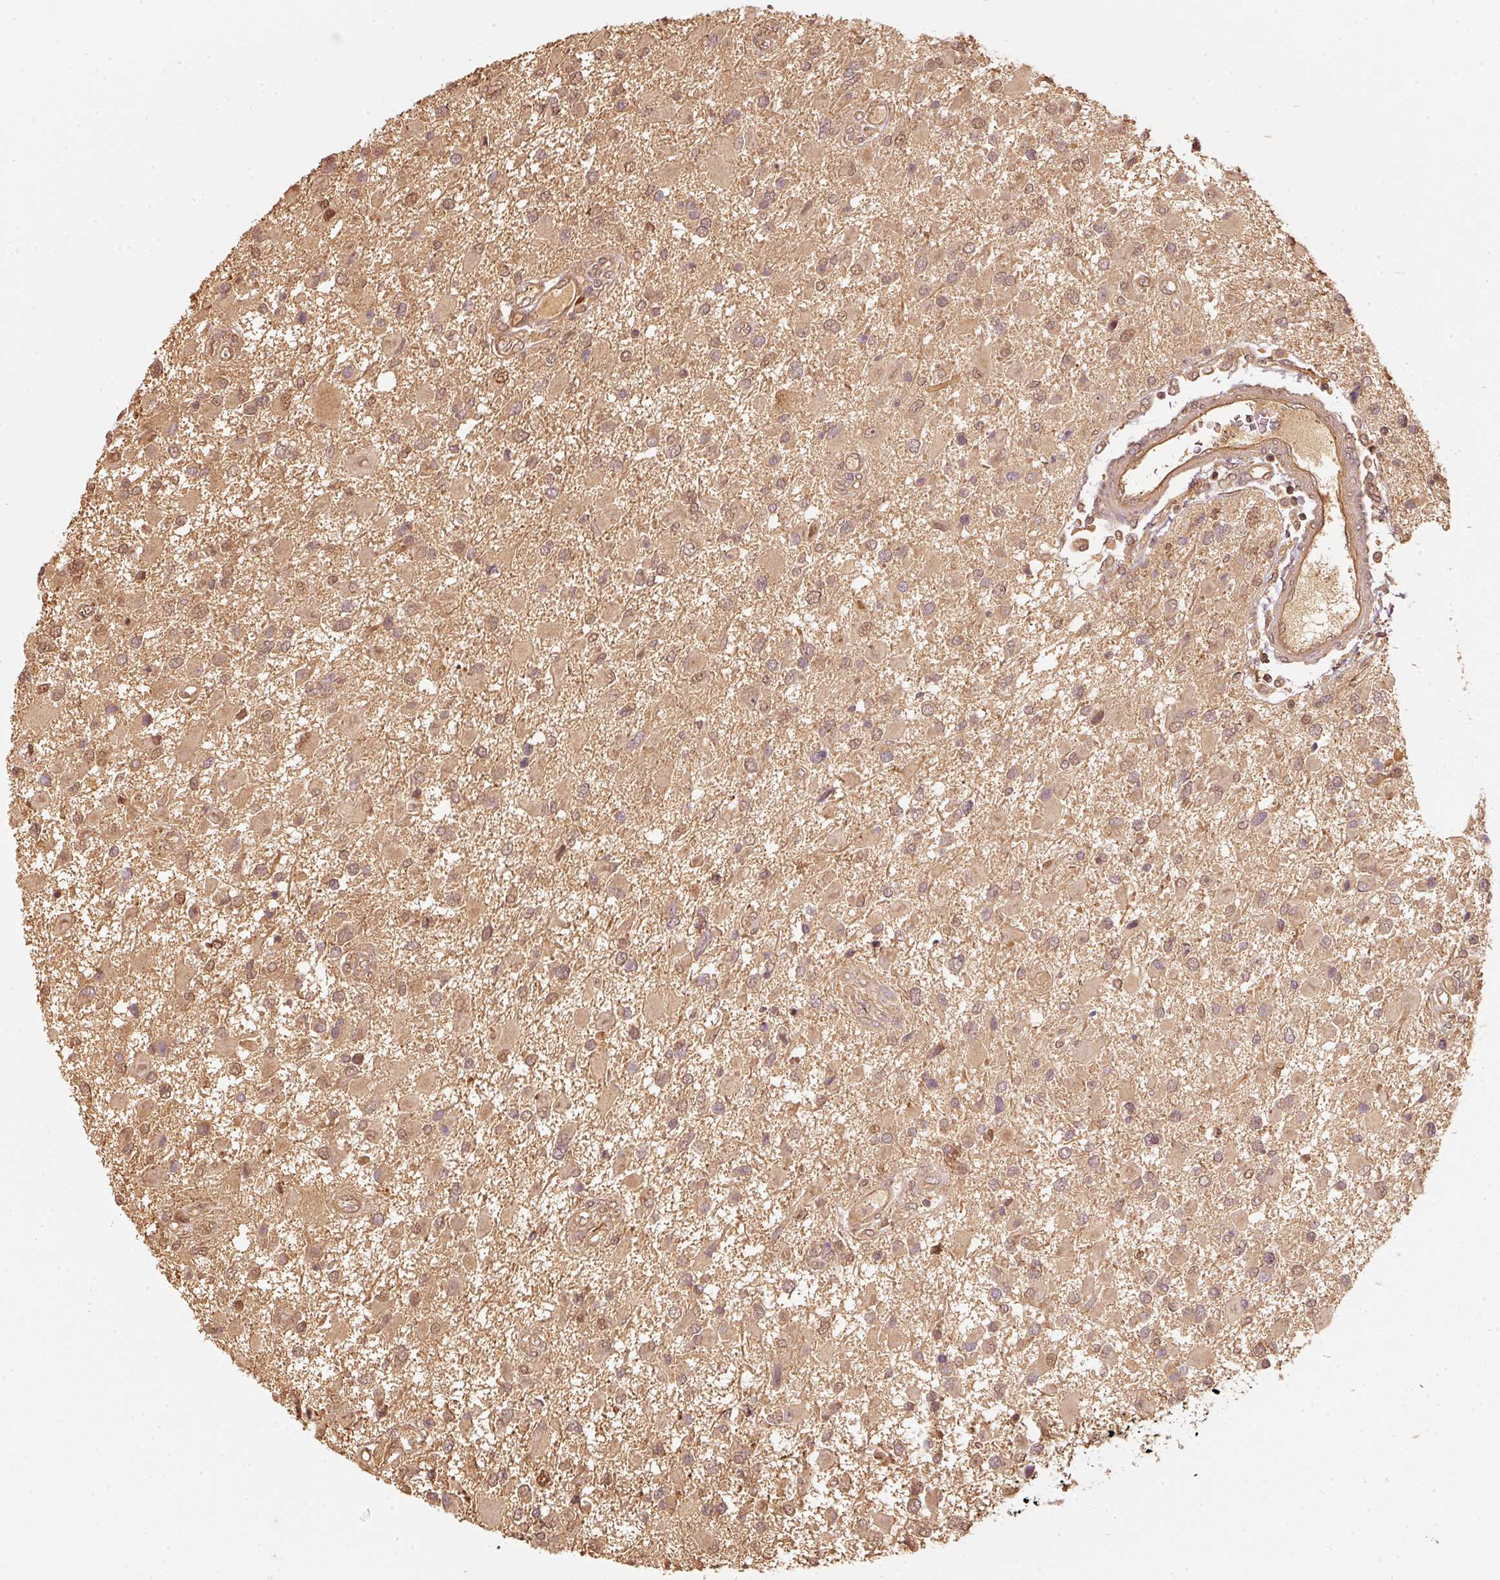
{"staining": {"intensity": "moderate", "quantity": ">75%", "location": "cytoplasmic/membranous,nuclear"}, "tissue": "glioma", "cell_type": "Tumor cells", "image_type": "cancer", "snomed": [{"axis": "morphology", "description": "Glioma, malignant, High grade"}, {"axis": "topography", "description": "Brain"}], "caption": "DAB immunohistochemical staining of human glioma demonstrates moderate cytoplasmic/membranous and nuclear protein positivity in approximately >75% of tumor cells.", "gene": "STAU1", "patient": {"sex": "male", "age": 53}}